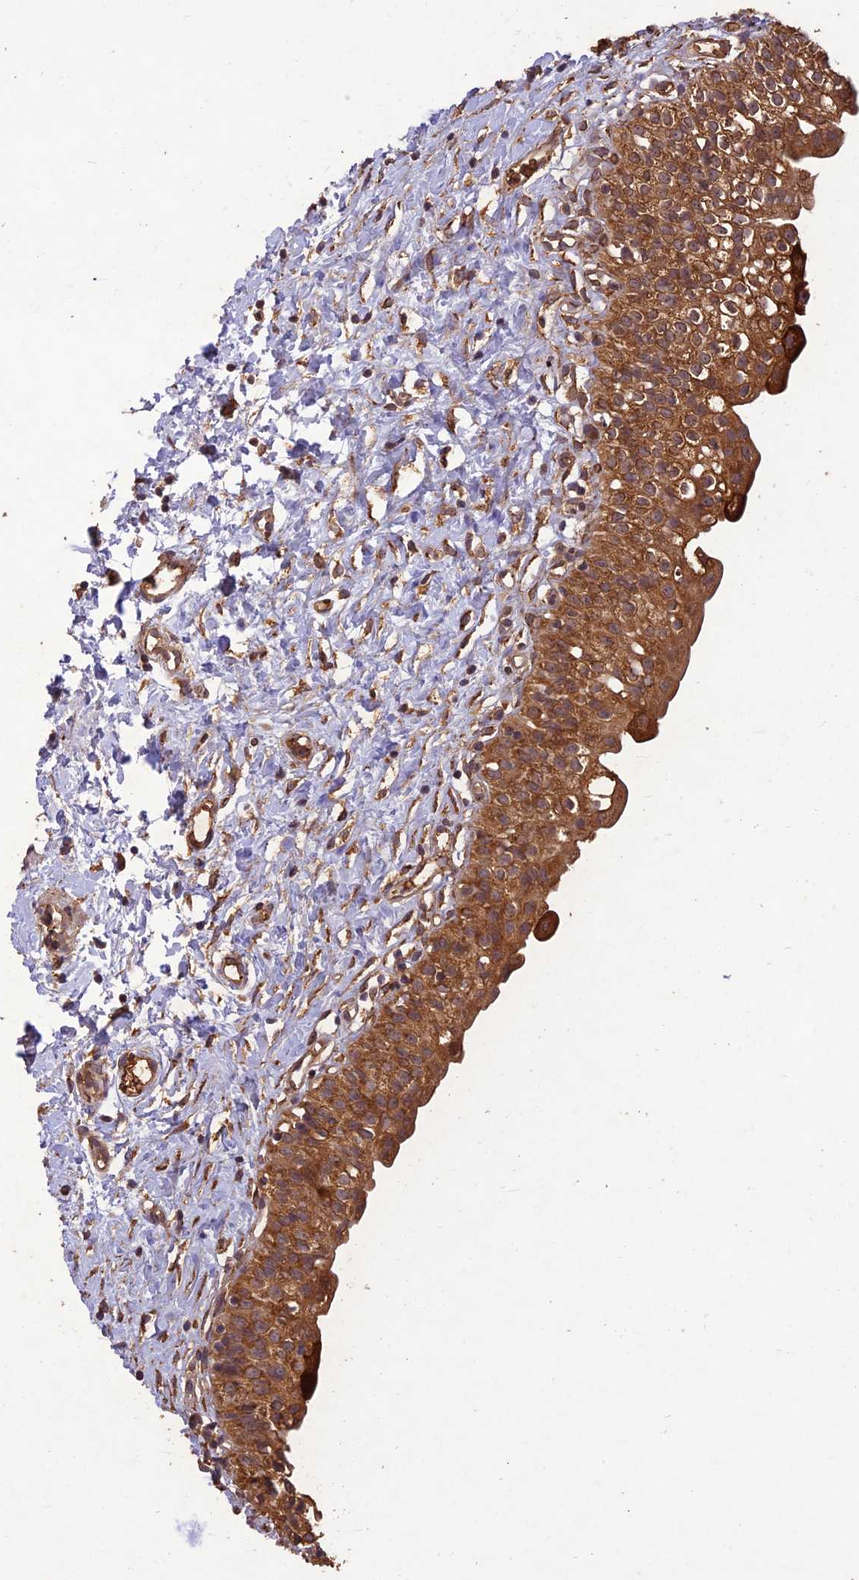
{"staining": {"intensity": "strong", "quantity": ">75%", "location": "cytoplasmic/membranous"}, "tissue": "urinary bladder", "cell_type": "Urothelial cells", "image_type": "normal", "snomed": [{"axis": "morphology", "description": "Normal tissue, NOS"}, {"axis": "topography", "description": "Urinary bladder"}], "caption": "Immunohistochemical staining of unremarkable urinary bladder demonstrates high levels of strong cytoplasmic/membranous staining in about >75% of urothelial cells. The protein of interest is shown in brown color, while the nuclei are stained blue.", "gene": "PPP1R11", "patient": {"sex": "male", "age": 51}}